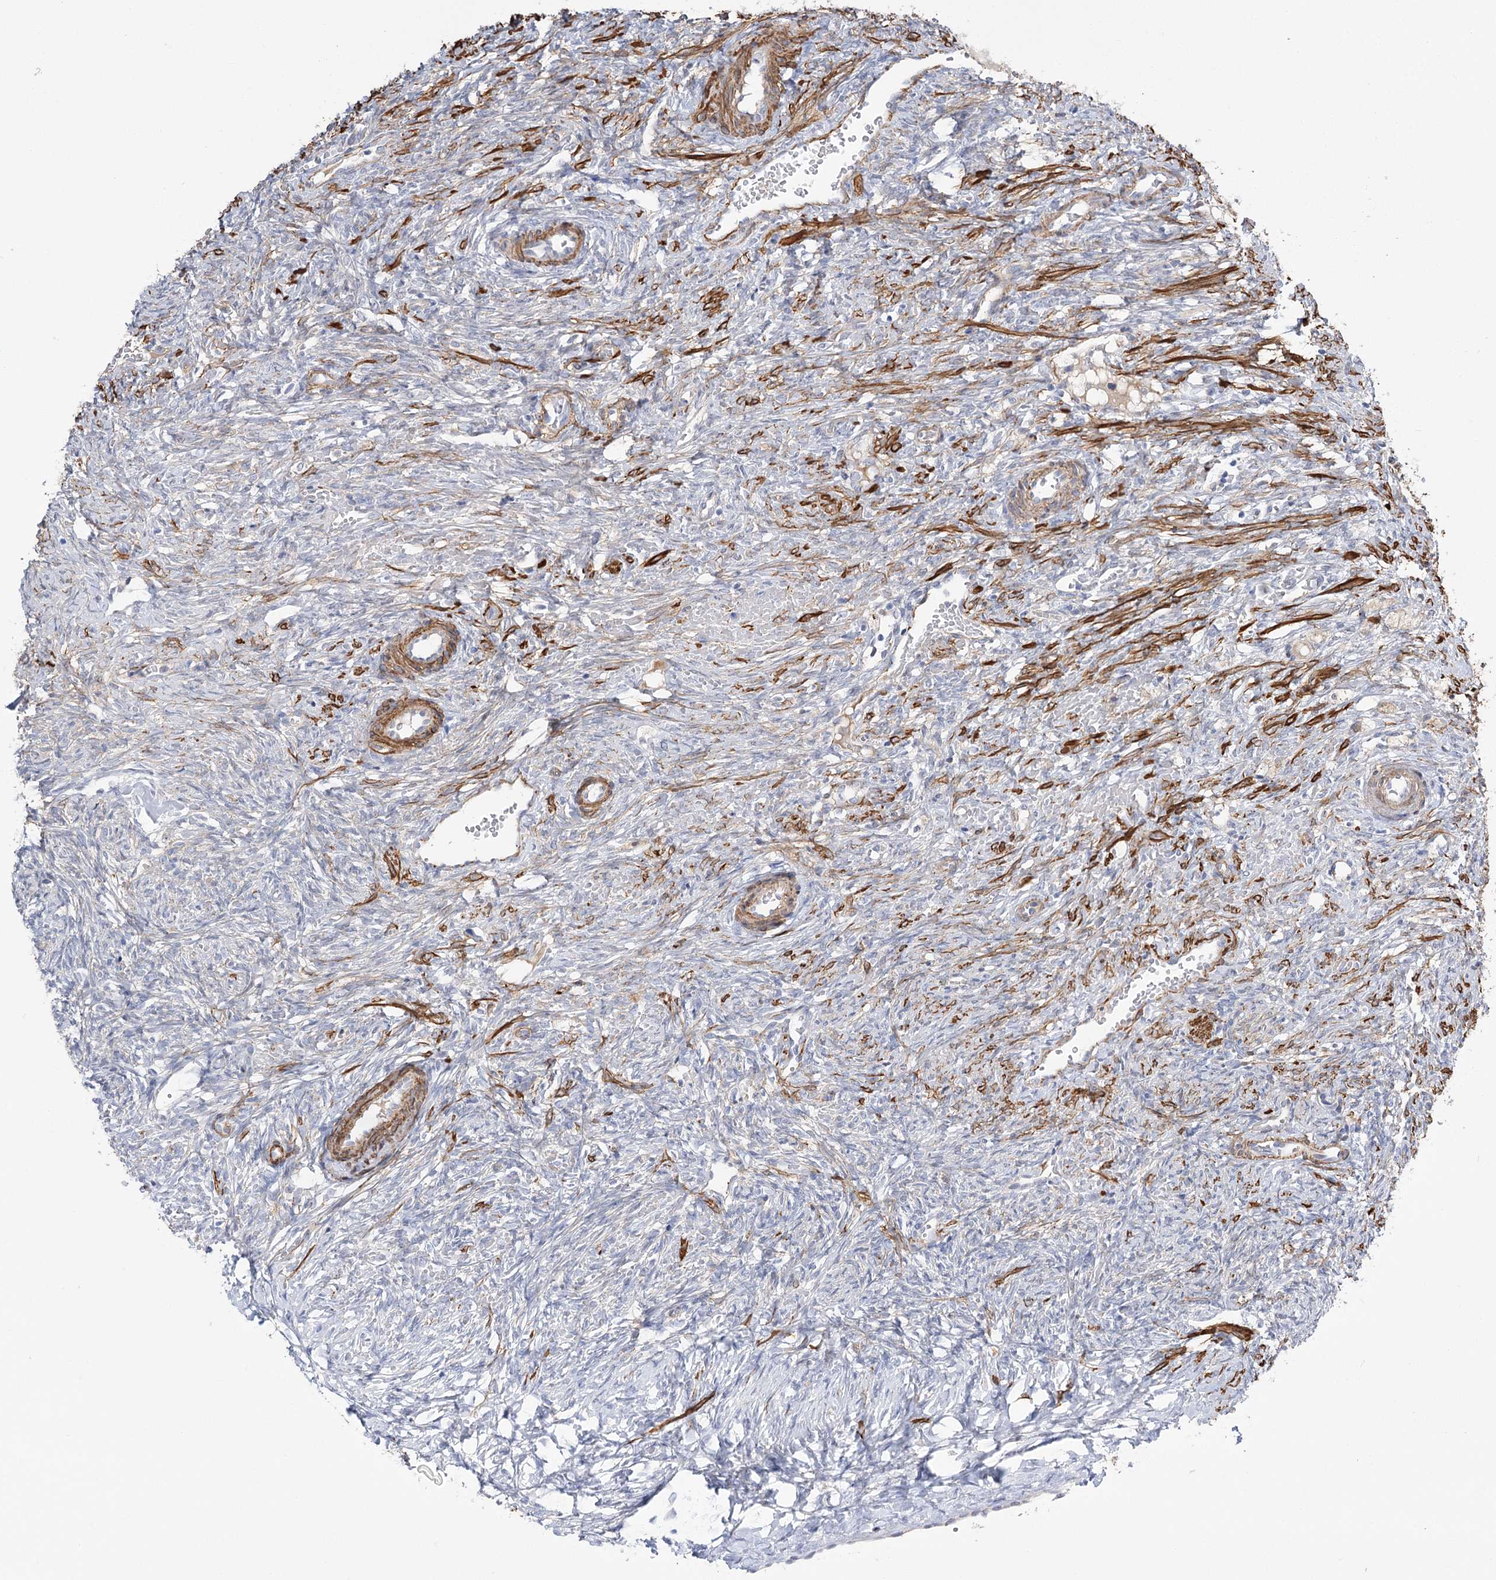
{"staining": {"intensity": "negative", "quantity": "none", "location": "none"}, "tissue": "ovary", "cell_type": "Follicle cells", "image_type": "normal", "snomed": [{"axis": "morphology", "description": "Normal tissue, NOS"}, {"axis": "topography", "description": "Ovary"}], "caption": "This is a photomicrograph of IHC staining of benign ovary, which shows no positivity in follicle cells.", "gene": "WASHC3", "patient": {"sex": "female", "age": 41}}